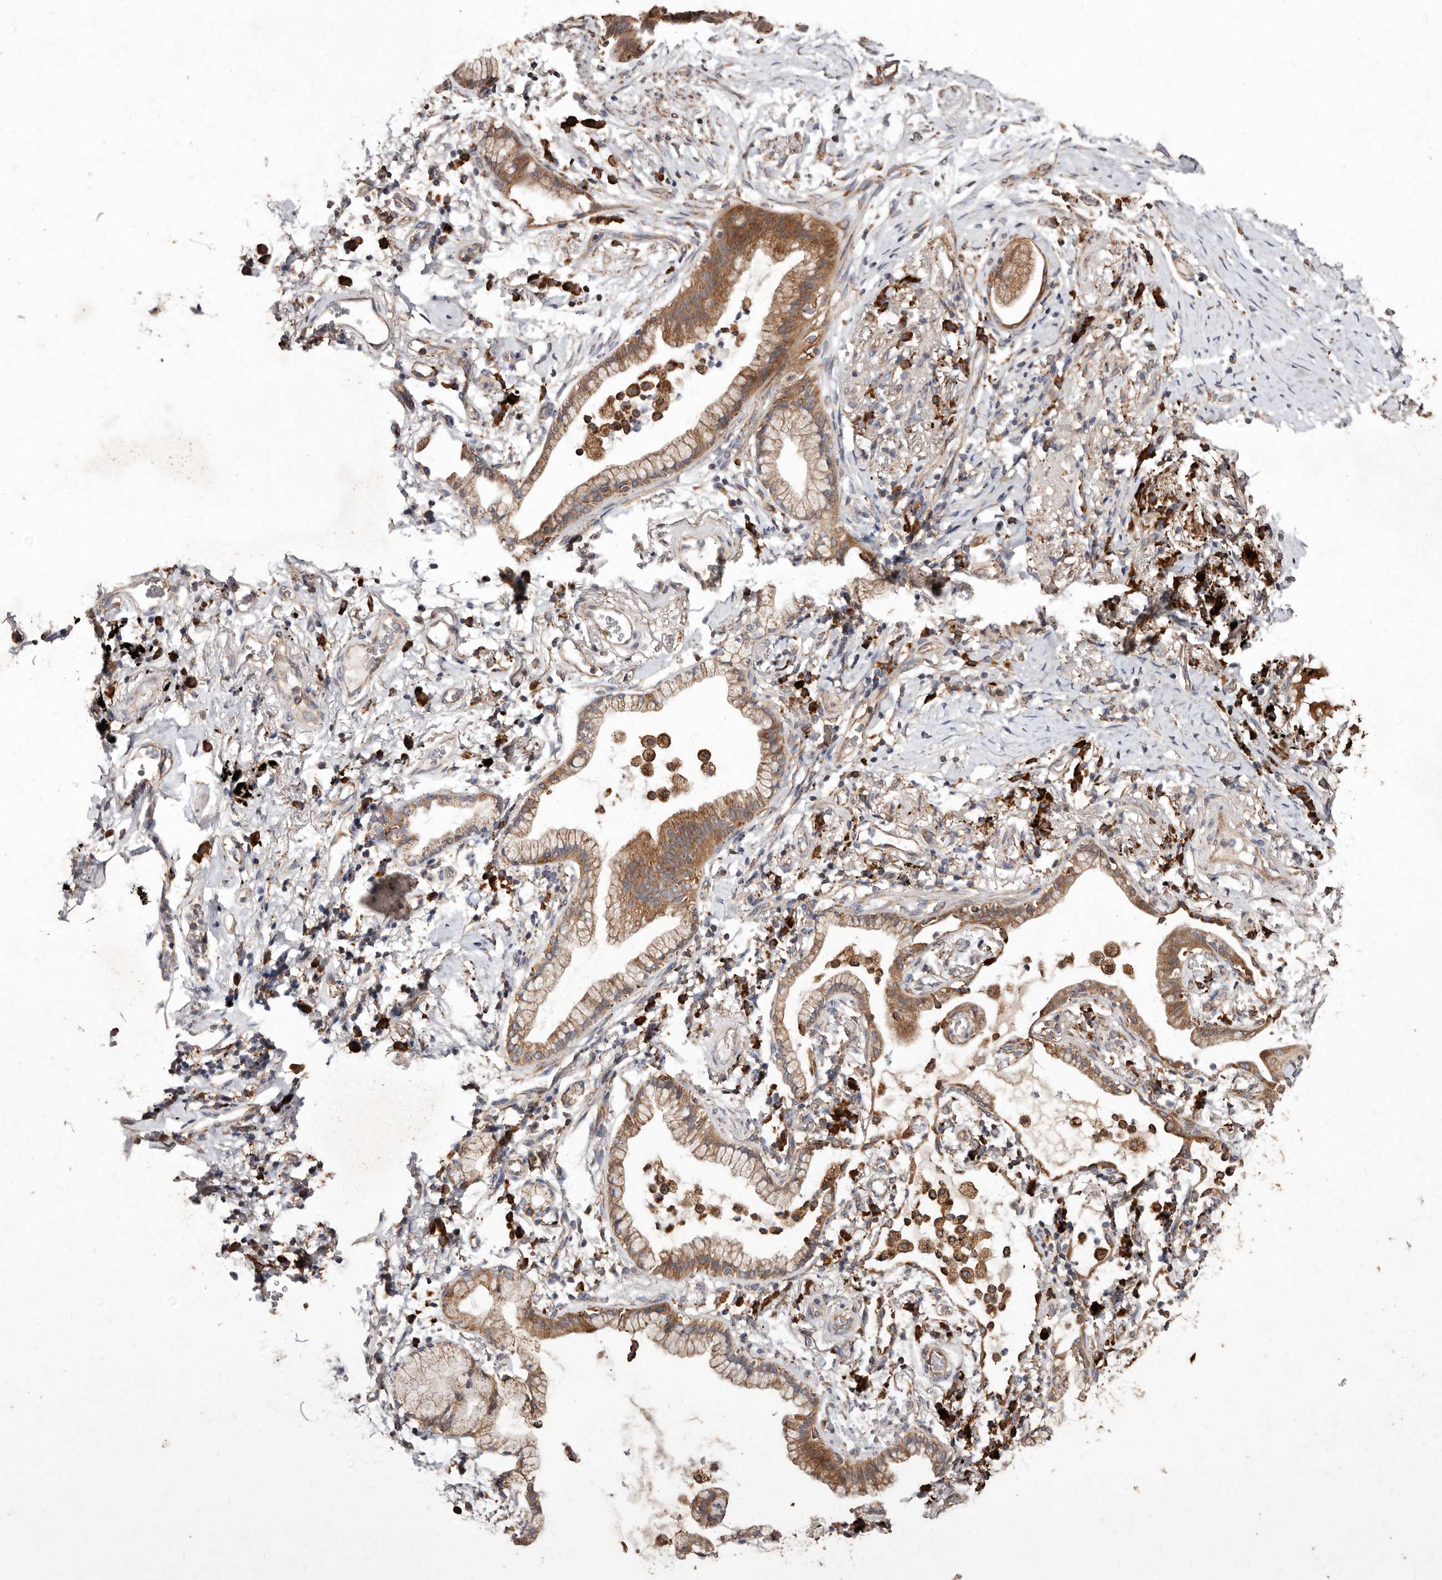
{"staining": {"intensity": "moderate", "quantity": ">75%", "location": "cytoplasmic/membranous"}, "tissue": "lung cancer", "cell_type": "Tumor cells", "image_type": "cancer", "snomed": [{"axis": "morphology", "description": "Adenocarcinoma, NOS"}, {"axis": "topography", "description": "Lung"}], "caption": "A histopathology image showing moderate cytoplasmic/membranous expression in about >75% of tumor cells in lung cancer, as visualized by brown immunohistochemical staining.", "gene": "STEAP2", "patient": {"sex": "female", "age": 70}}